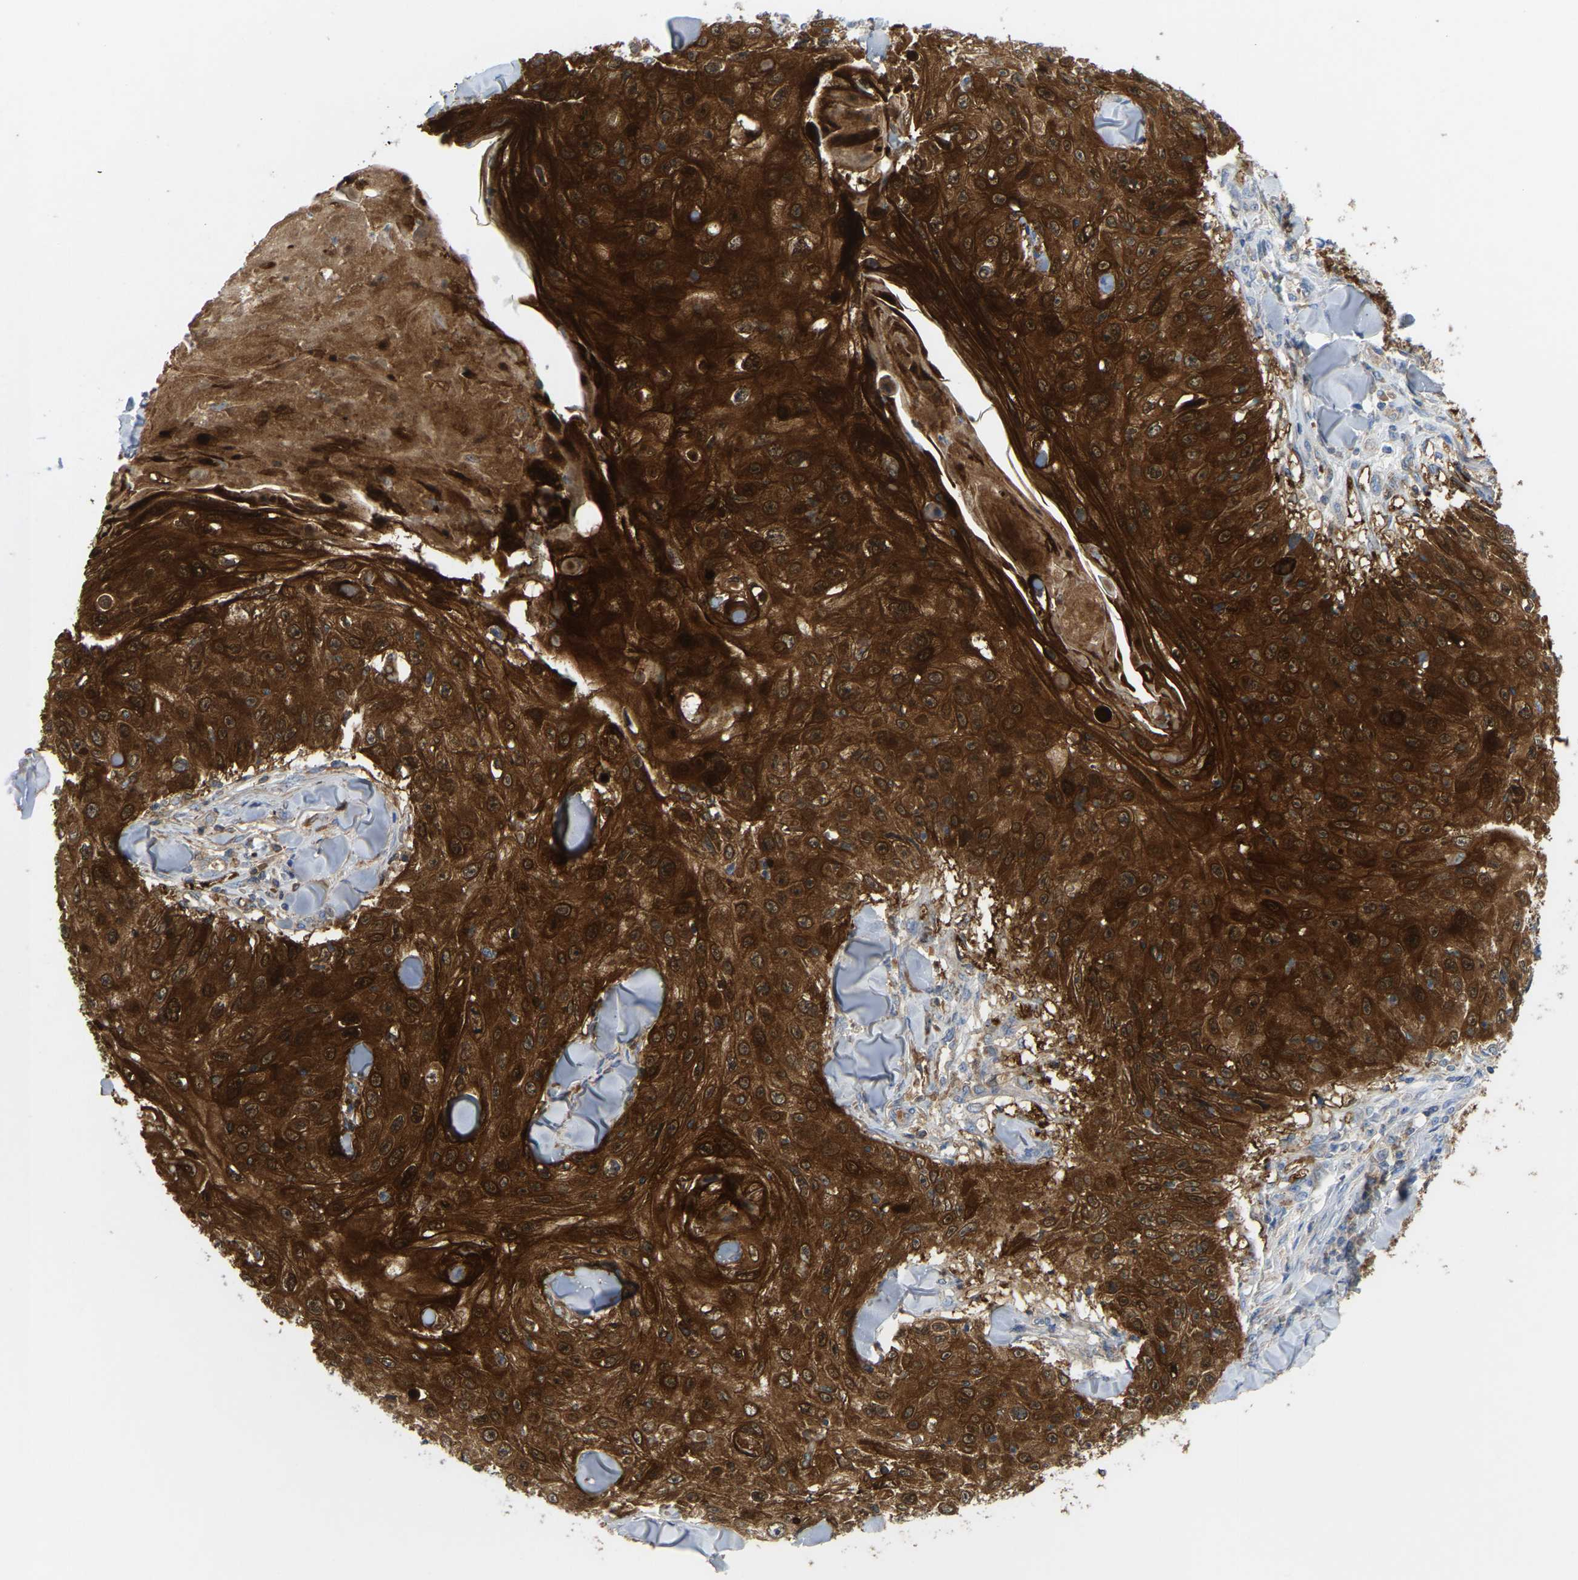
{"staining": {"intensity": "strong", "quantity": ">75%", "location": "cytoplasmic/membranous"}, "tissue": "skin cancer", "cell_type": "Tumor cells", "image_type": "cancer", "snomed": [{"axis": "morphology", "description": "Squamous cell carcinoma, NOS"}, {"axis": "topography", "description": "Skin"}], "caption": "Immunohistochemistry photomicrograph of neoplastic tissue: human squamous cell carcinoma (skin) stained using immunohistochemistry (IHC) reveals high levels of strong protein expression localized specifically in the cytoplasmic/membranous of tumor cells, appearing as a cytoplasmic/membranous brown color.", "gene": "SERPINB5", "patient": {"sex": "male", "age": 86}}